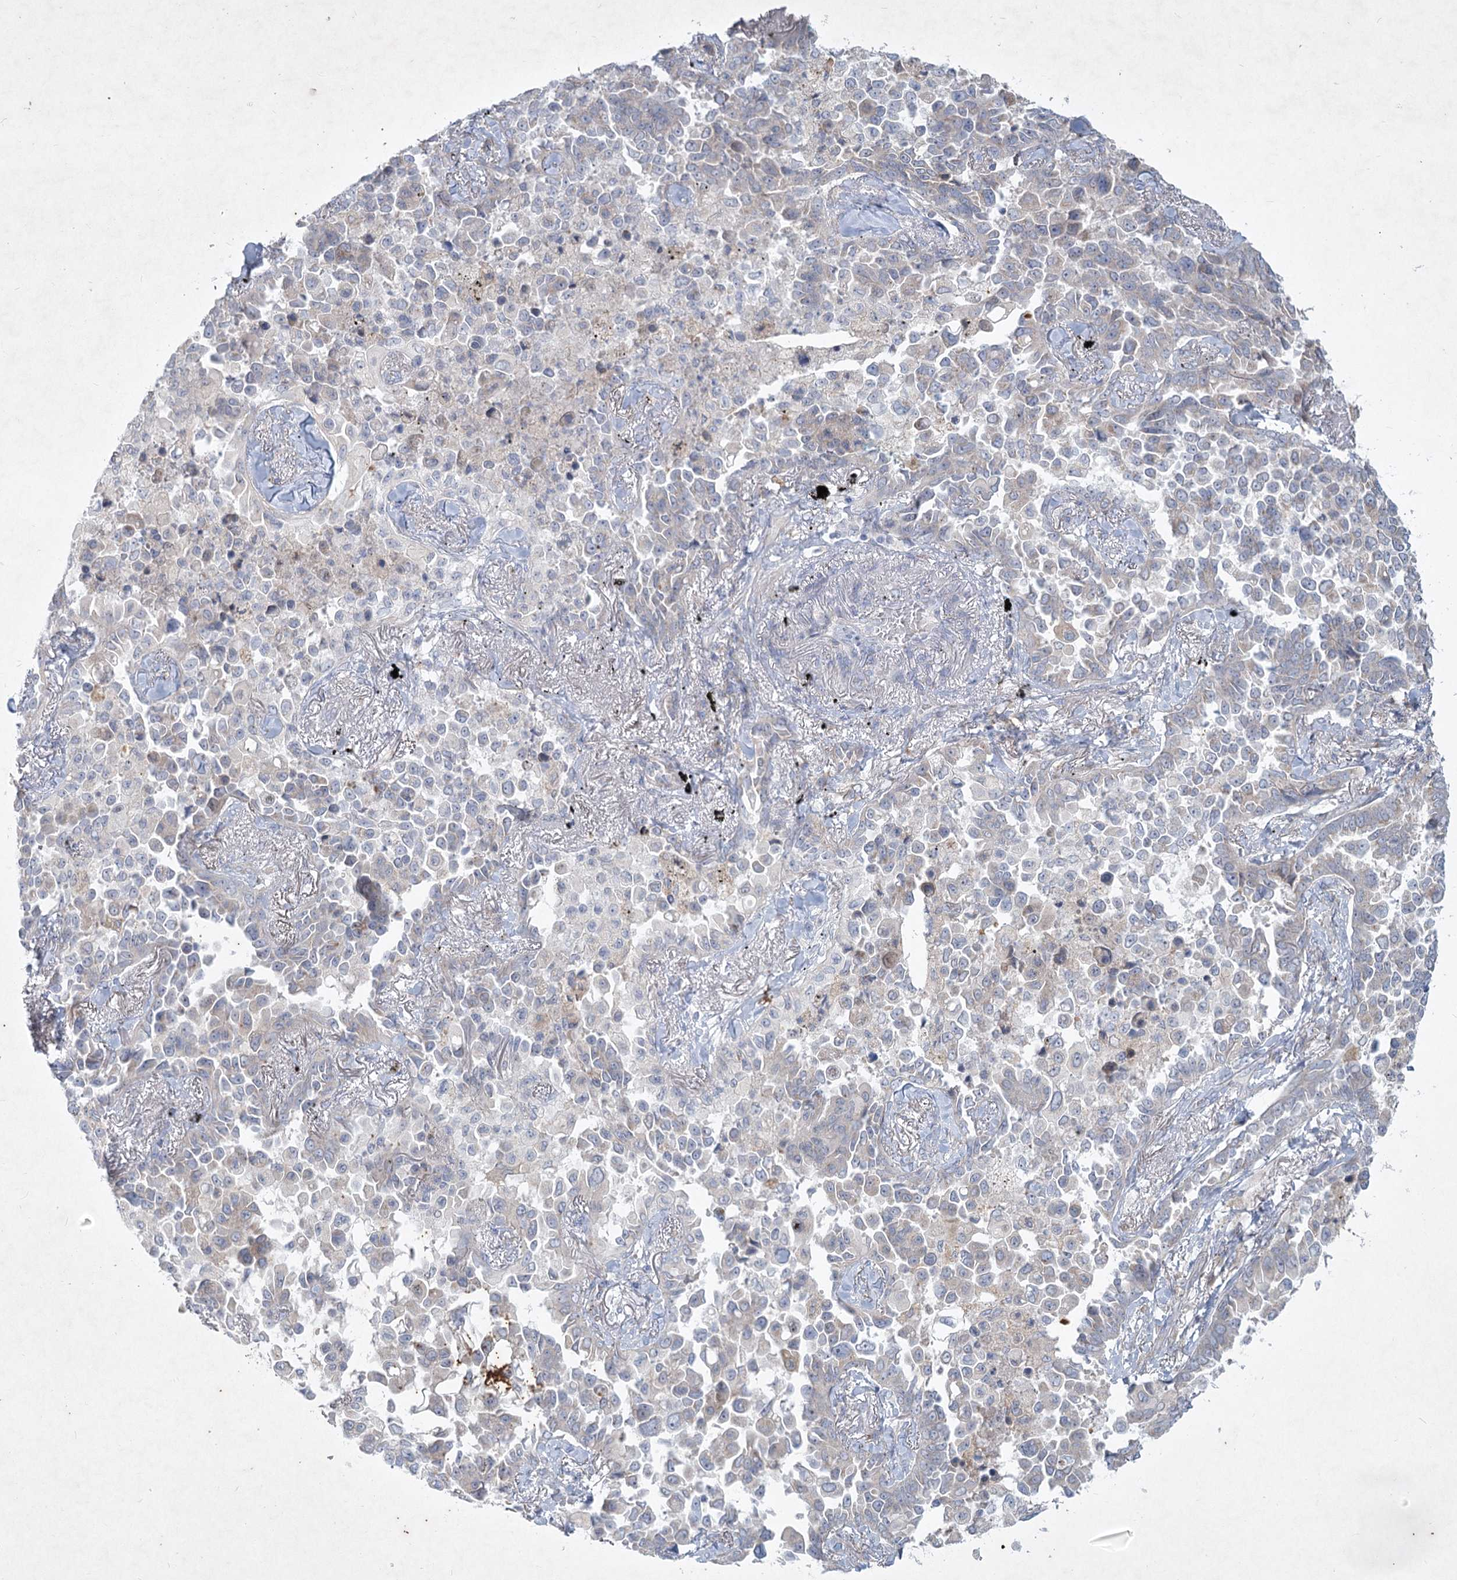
{"staining": {"intensity": "negative", "quantity": "none", "location": "none"}, "tissue": "lung cancer", "cell_type": "Tumor cells", "image_type": "cancer", "snomed": [{"axis": "morphology", "description": "Adenocarcinoma, NOS"}, {"axis": "topography", "description": "Lung"}], "caption": "There is no significant expression in tumor cells of lung cancer. (Brightfield microscopy of DAB immunohistochemistry (IHC) at high magnification).", "gene": "PLA2G12A", "patient": {"sex": "female", "age": 67}}